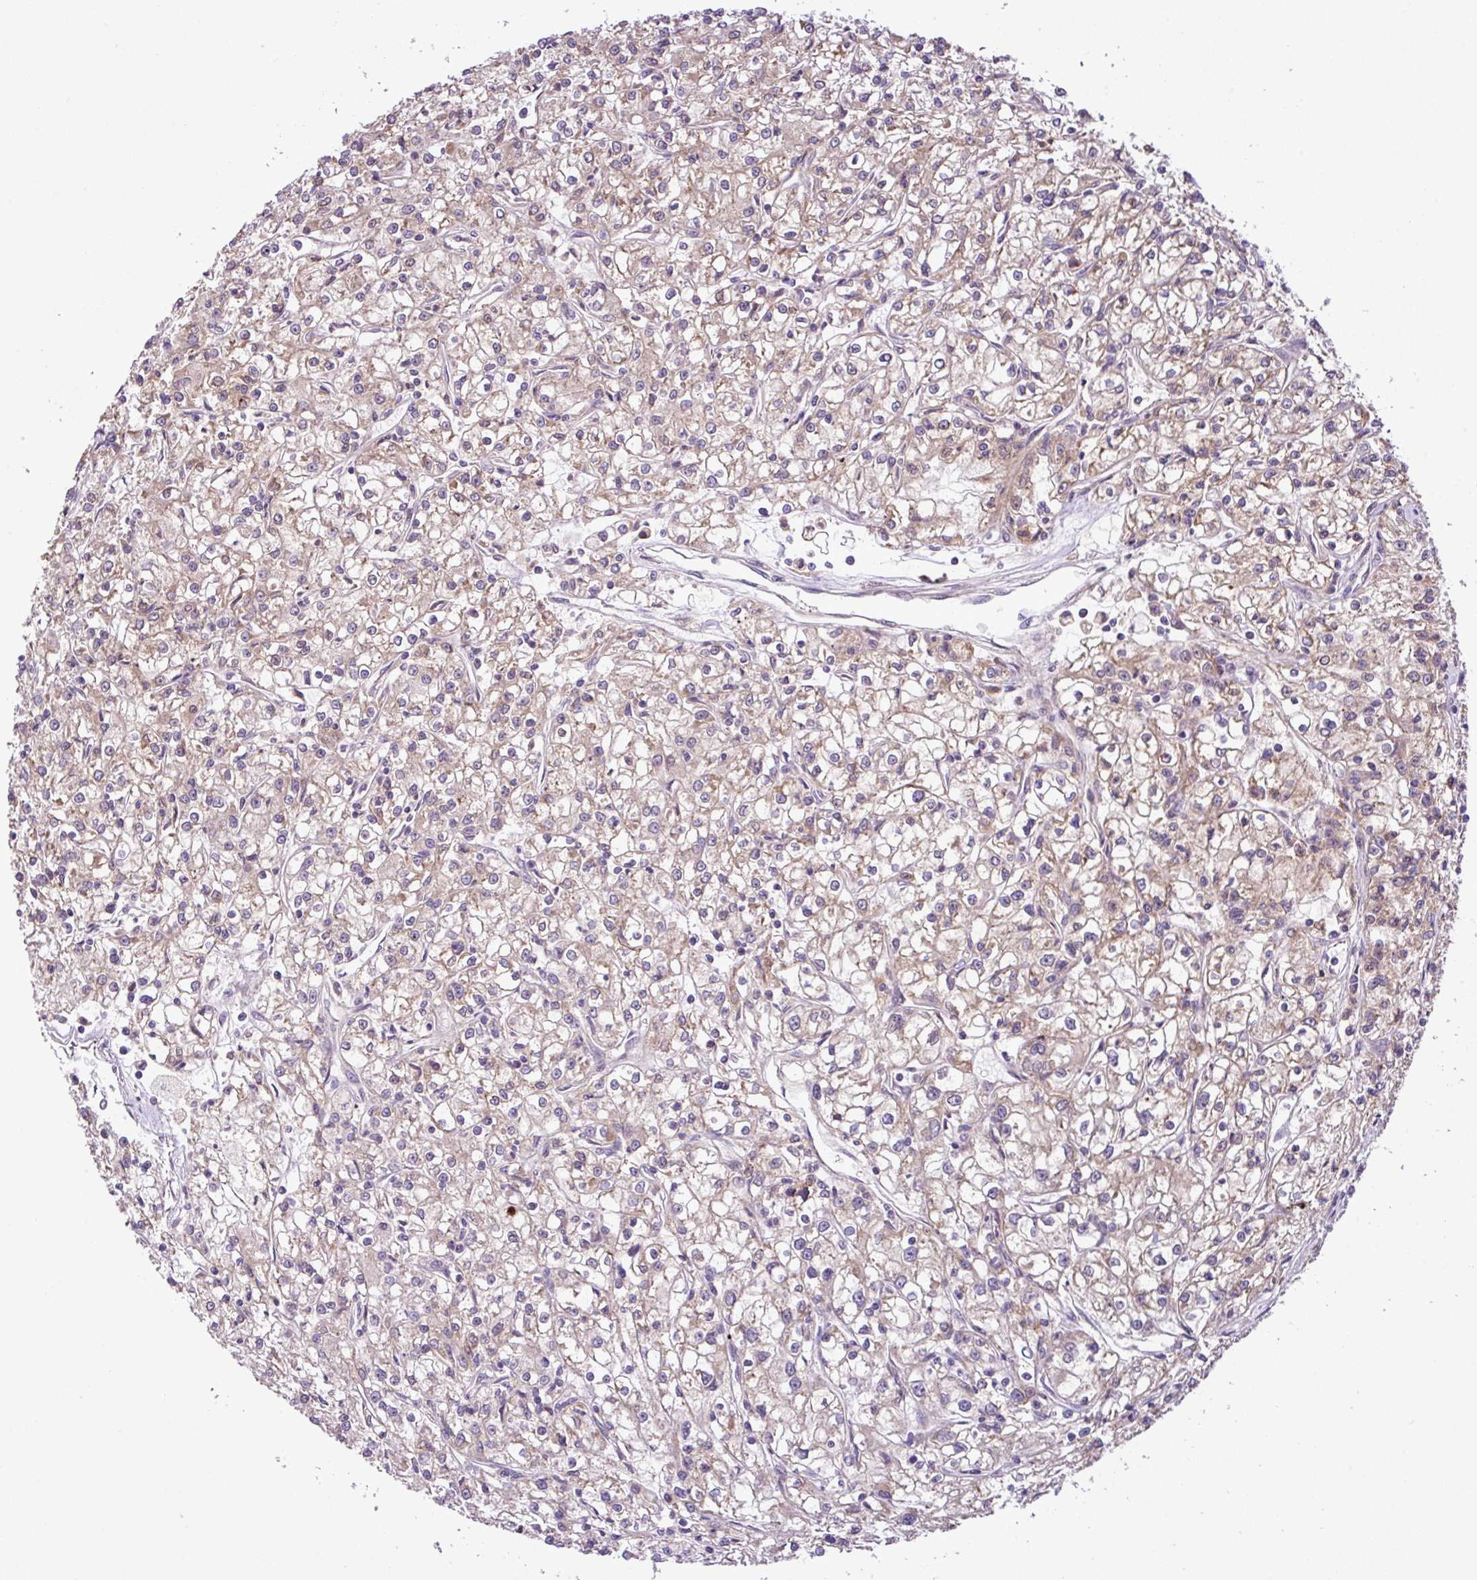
{"staining": {"intensity": "weak", "quantity": ">75%", "location": "cytoplasmic/membranous"}, "tissue": "renal cancer", "cell_type": "Tumor cells", "image_type": "cancer", "snomed": [{"axis": "morphology", "description": "Adenocarcinoma, NOS"}, {"axis": "topography", "description": "Kidney"}], "caption": "A brown stain highlights weak cytoplasmic/membranous staining of a protein in human renal cancer tumor cells.", "gene": "DLGAP4", "patient": {"sex": "female", "age": 59}}